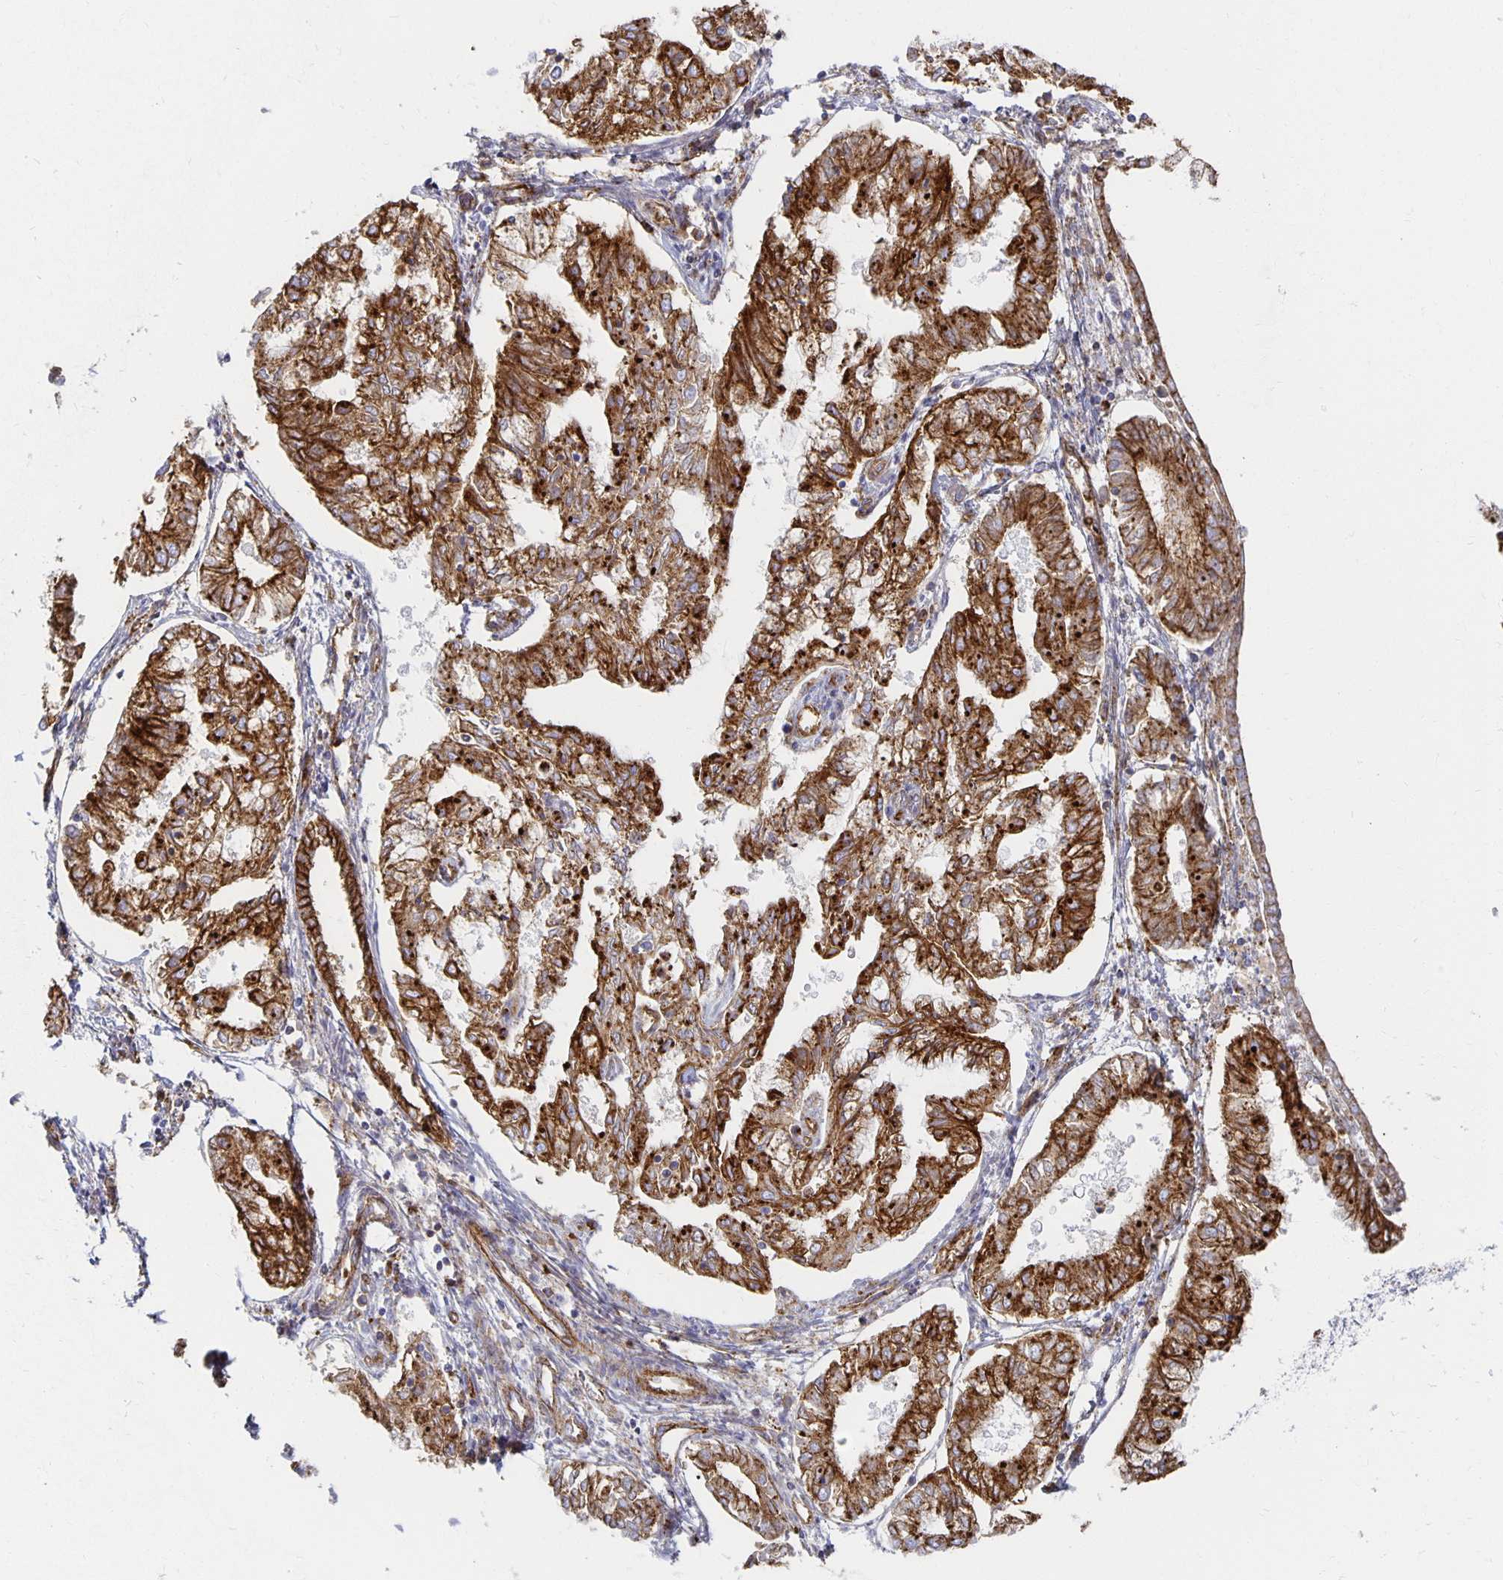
{"staining": {"intensity": "strong", "quantity": ">75%", "location": "cytoplasmic/membranous"}, "tissue": "endometrial cancer", "cell_type": "Tumor cells", "image_type": "cancer", "snomed": [{"axis": "morphology", "description": "Adenocarcinoma, NOS"}, {"axis": "topography", "description": "Endometrium"}], "caption": "Endometrial cancer stained with a brown dye reveals strong cytoplasmic/membranous positive staining in about >75% of tumor cells.", "gene": "TAAR1", "patient": {"sex": "female", "age": 68}}